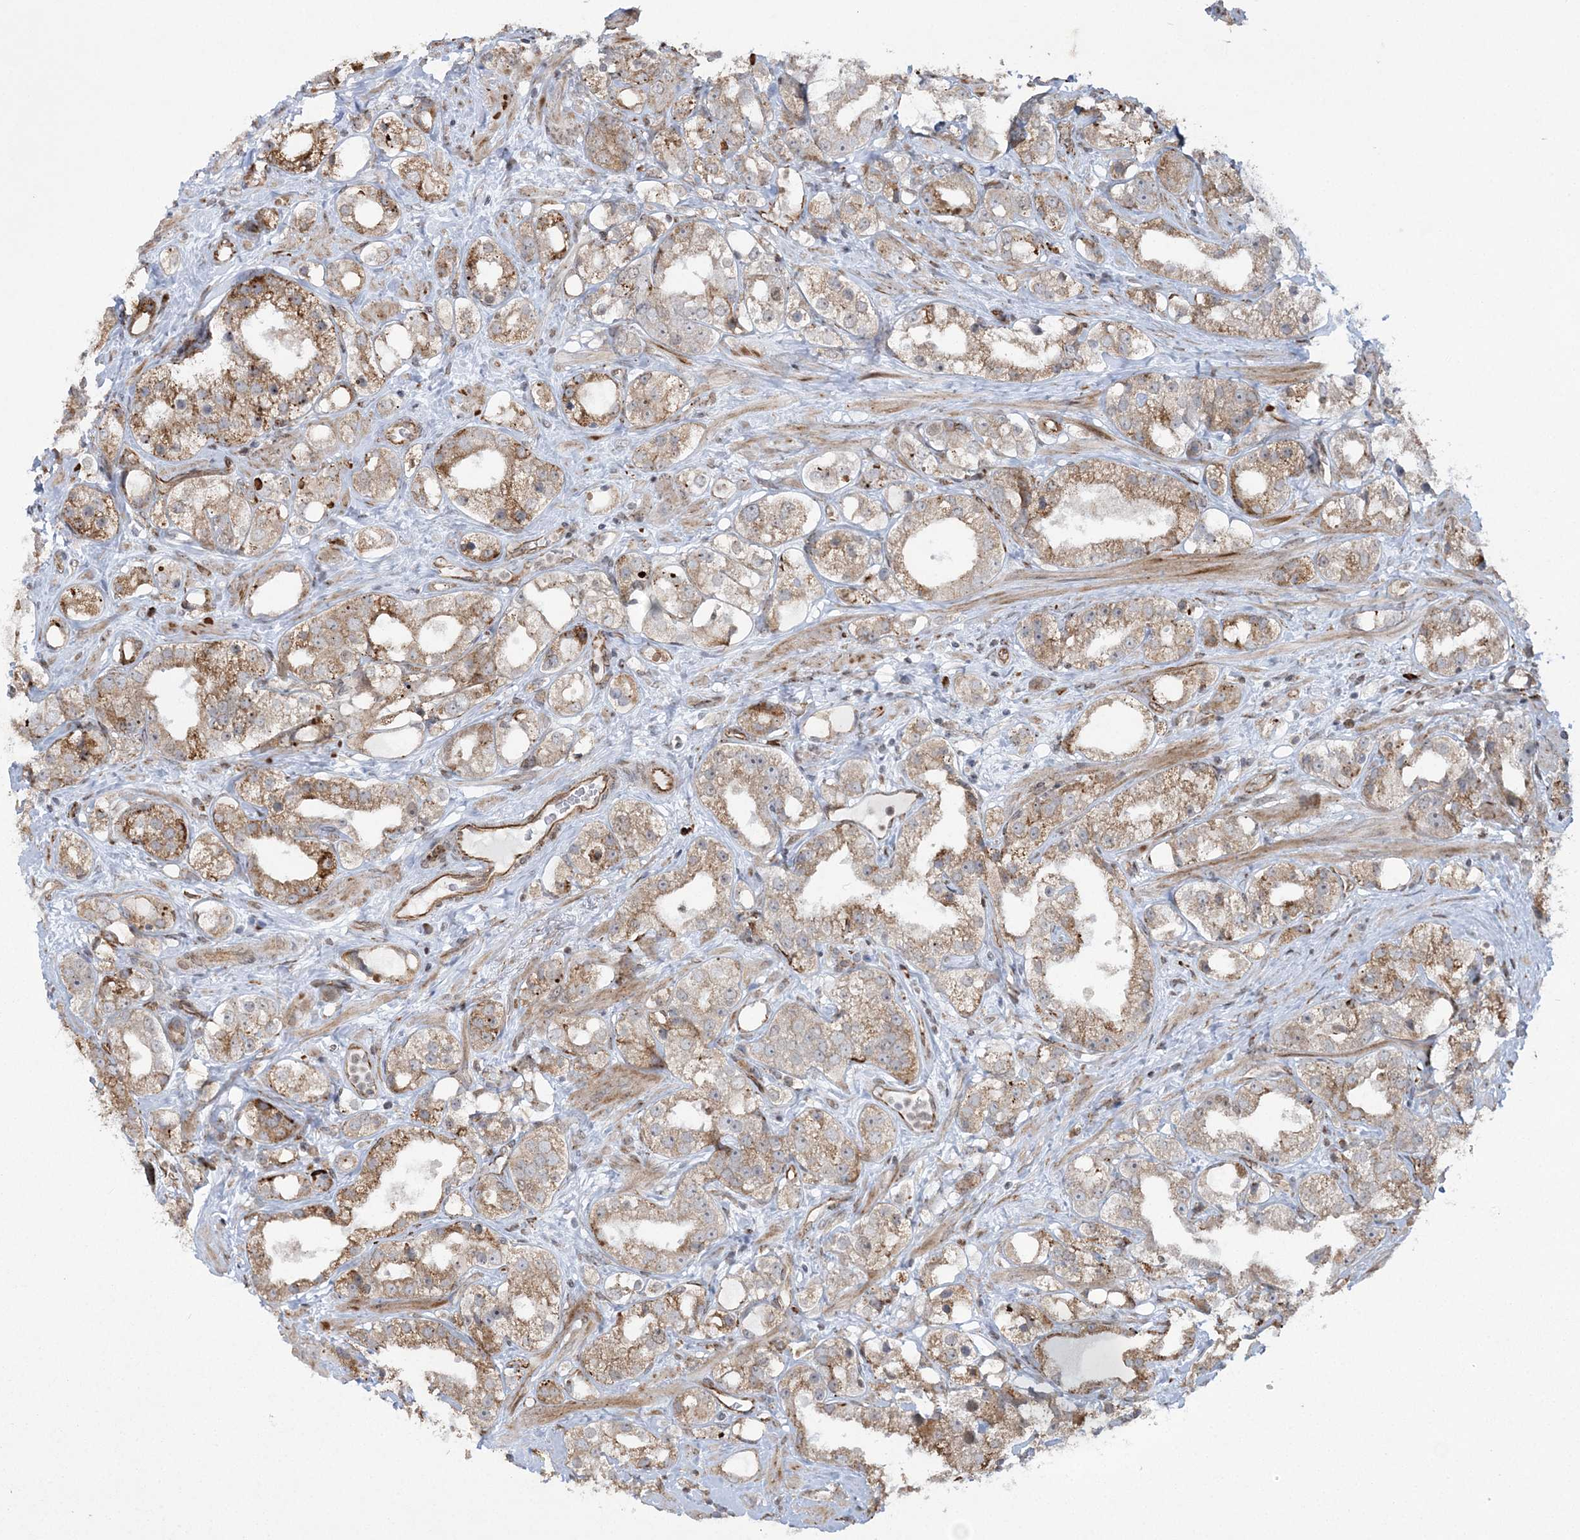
{"staining": {"intensity": "moderate", "quantity": "25%-75%", "location": "cytoplasmic/membranous"}, "tissue": "prostate cancer", "cell_type": "Tumor cells", "image_type": "cancer", "snomed": [{"axis": "morphology", "description": "Adenocarcinoma, NOS"}, {"axis": "topography", "description": "Prostate"}], "caption": "Approximately 25%-75% of tumor cells in prostate adenocarcinoma display moderate cytoplasmic/membranous protein positivity as visualized by brown immunohistochemical staining.", "gene": "EFCAB12", "patient": {"sex": "male", "age": 79}}